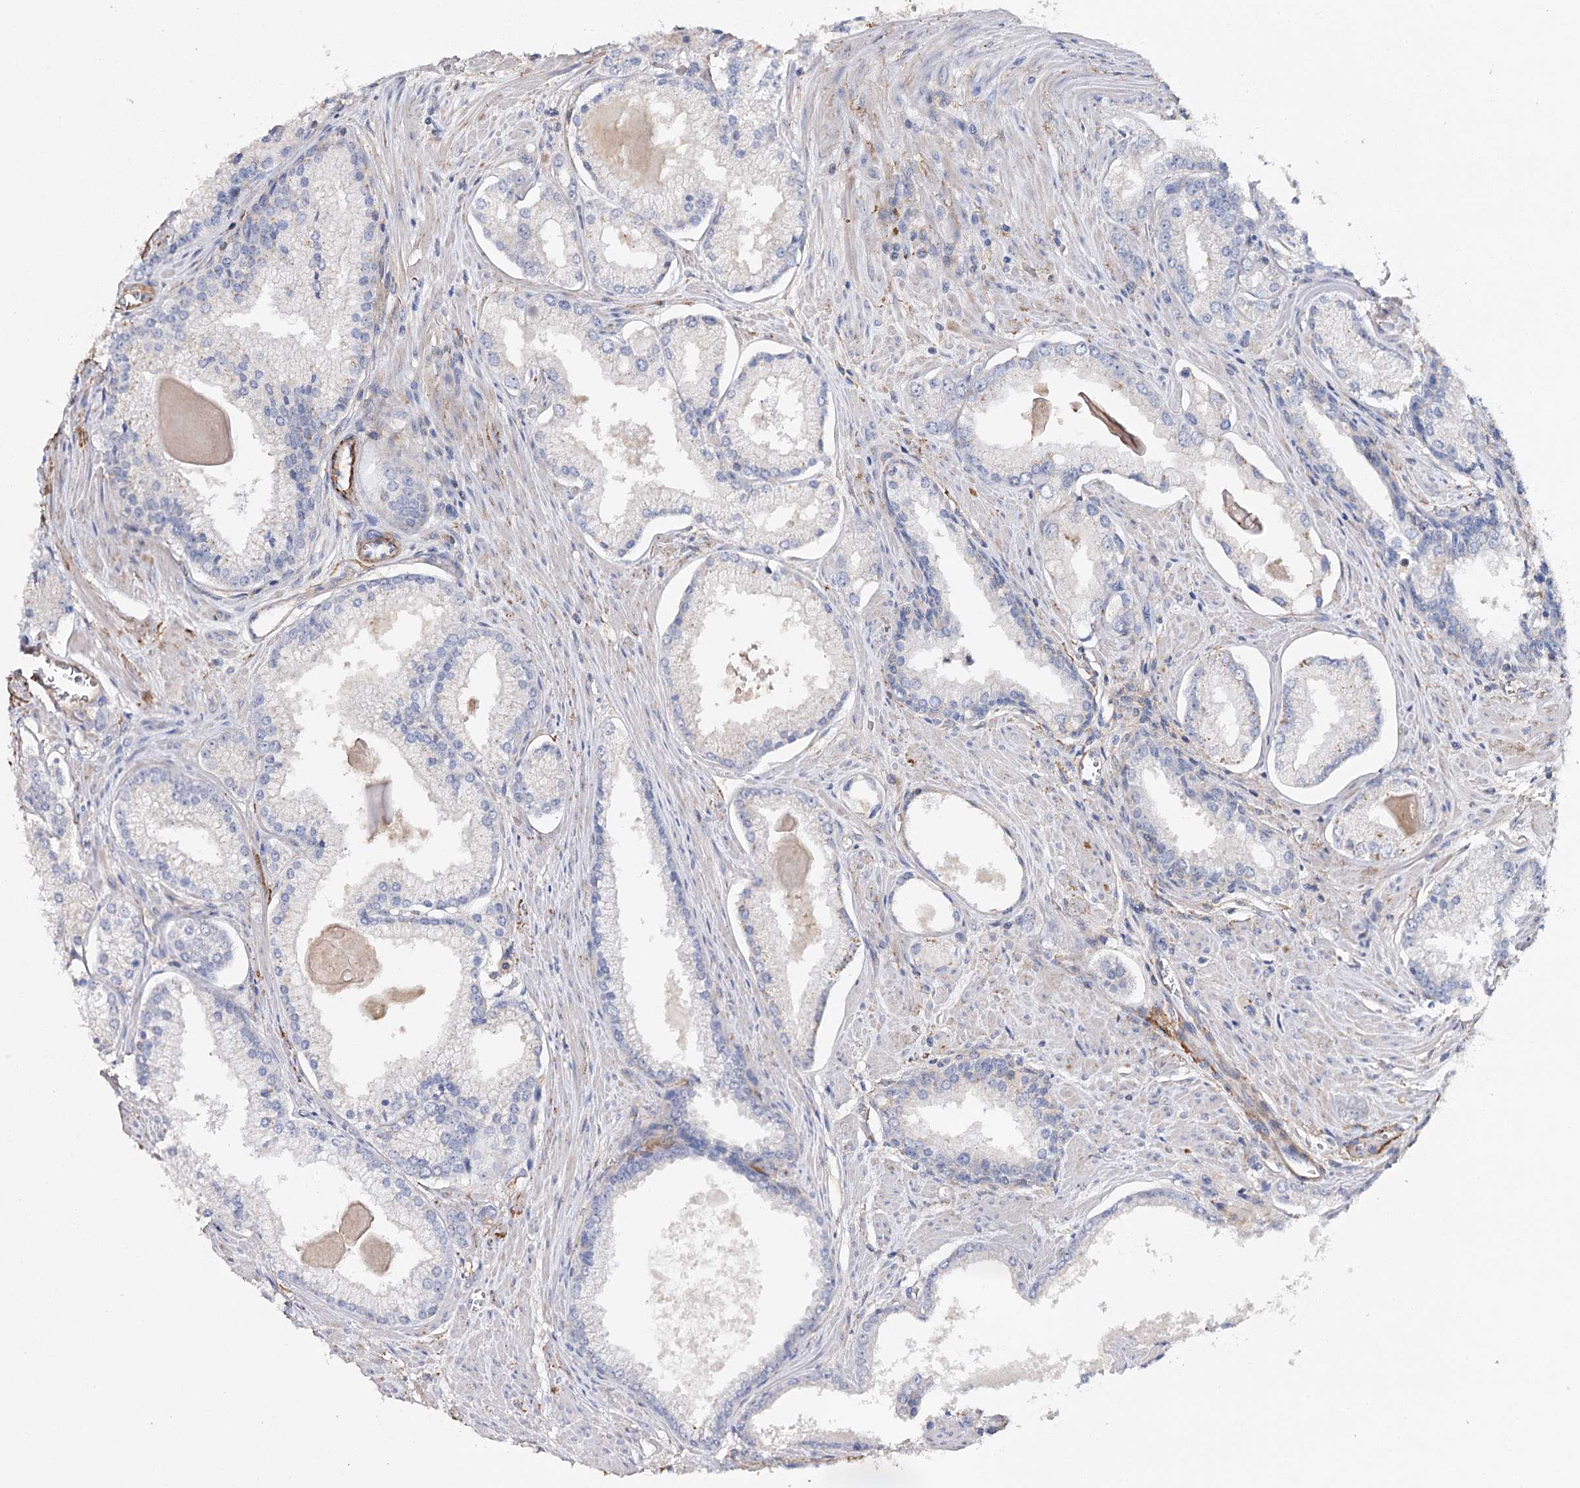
{"staining": {"intensity": "negative", "quantity": "none", "location": "none"}, "tissue": "prostate cancer", "cell_type": "Tumor cells", "image_type": "cancer", "snomed": [{"axis": "morphology", "description": "Adenocarcinoma, Low grade"}, {"axis": "topography", "description": "Prostate"}], "caption": "This histopathology image is of low-grade adenocarcinoma (prostate) stained with immunohistochemistry to label a protein in brown with the nuclei are counter-stained blue. There is no staining in tumor cells. (DAB IHC with hematoxylin counter stain).", "gene": "EPYC", "patient": {"sex": "male", "age": 54}}